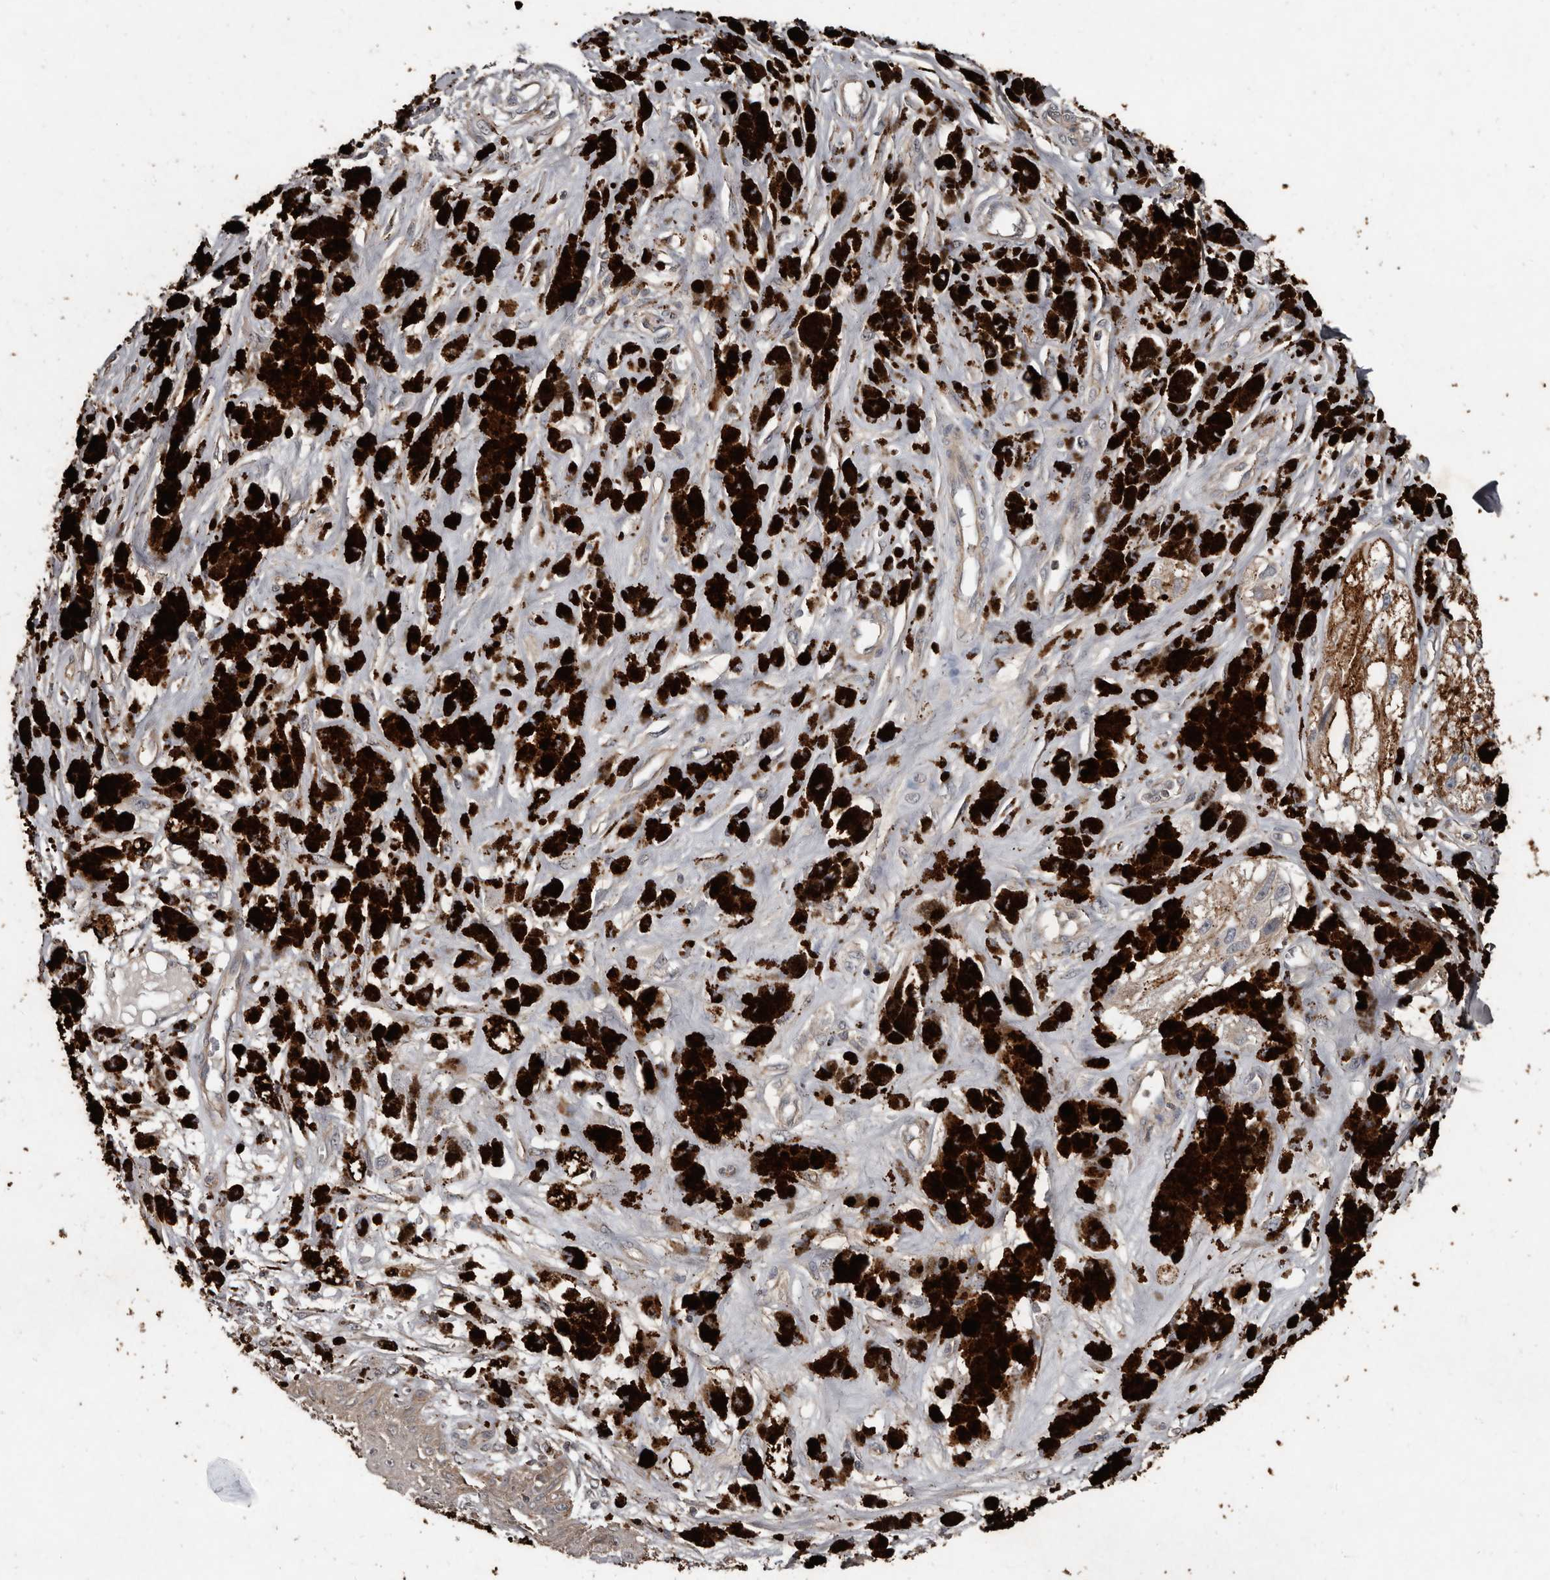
{"staining": {"intensity": "weak", "quantity": "<25%", "location": "cytoplasmic/membranous"}, "tissue": "melanoma", "cell_type": "Tumor cells", "image_type": "cancer", "snomed": [{"axis": "morphology", "description": "Malignant melanoma, NOS"}, {"axis": "topography", "description": "Skin"}], "caption": "Human melanoma stained for a protein using immunohistochemistry (IHC) demonstrates no positivity in tumor cells.", "gene": "GREB1", "patient": {"sex": "male", "age": 88}}